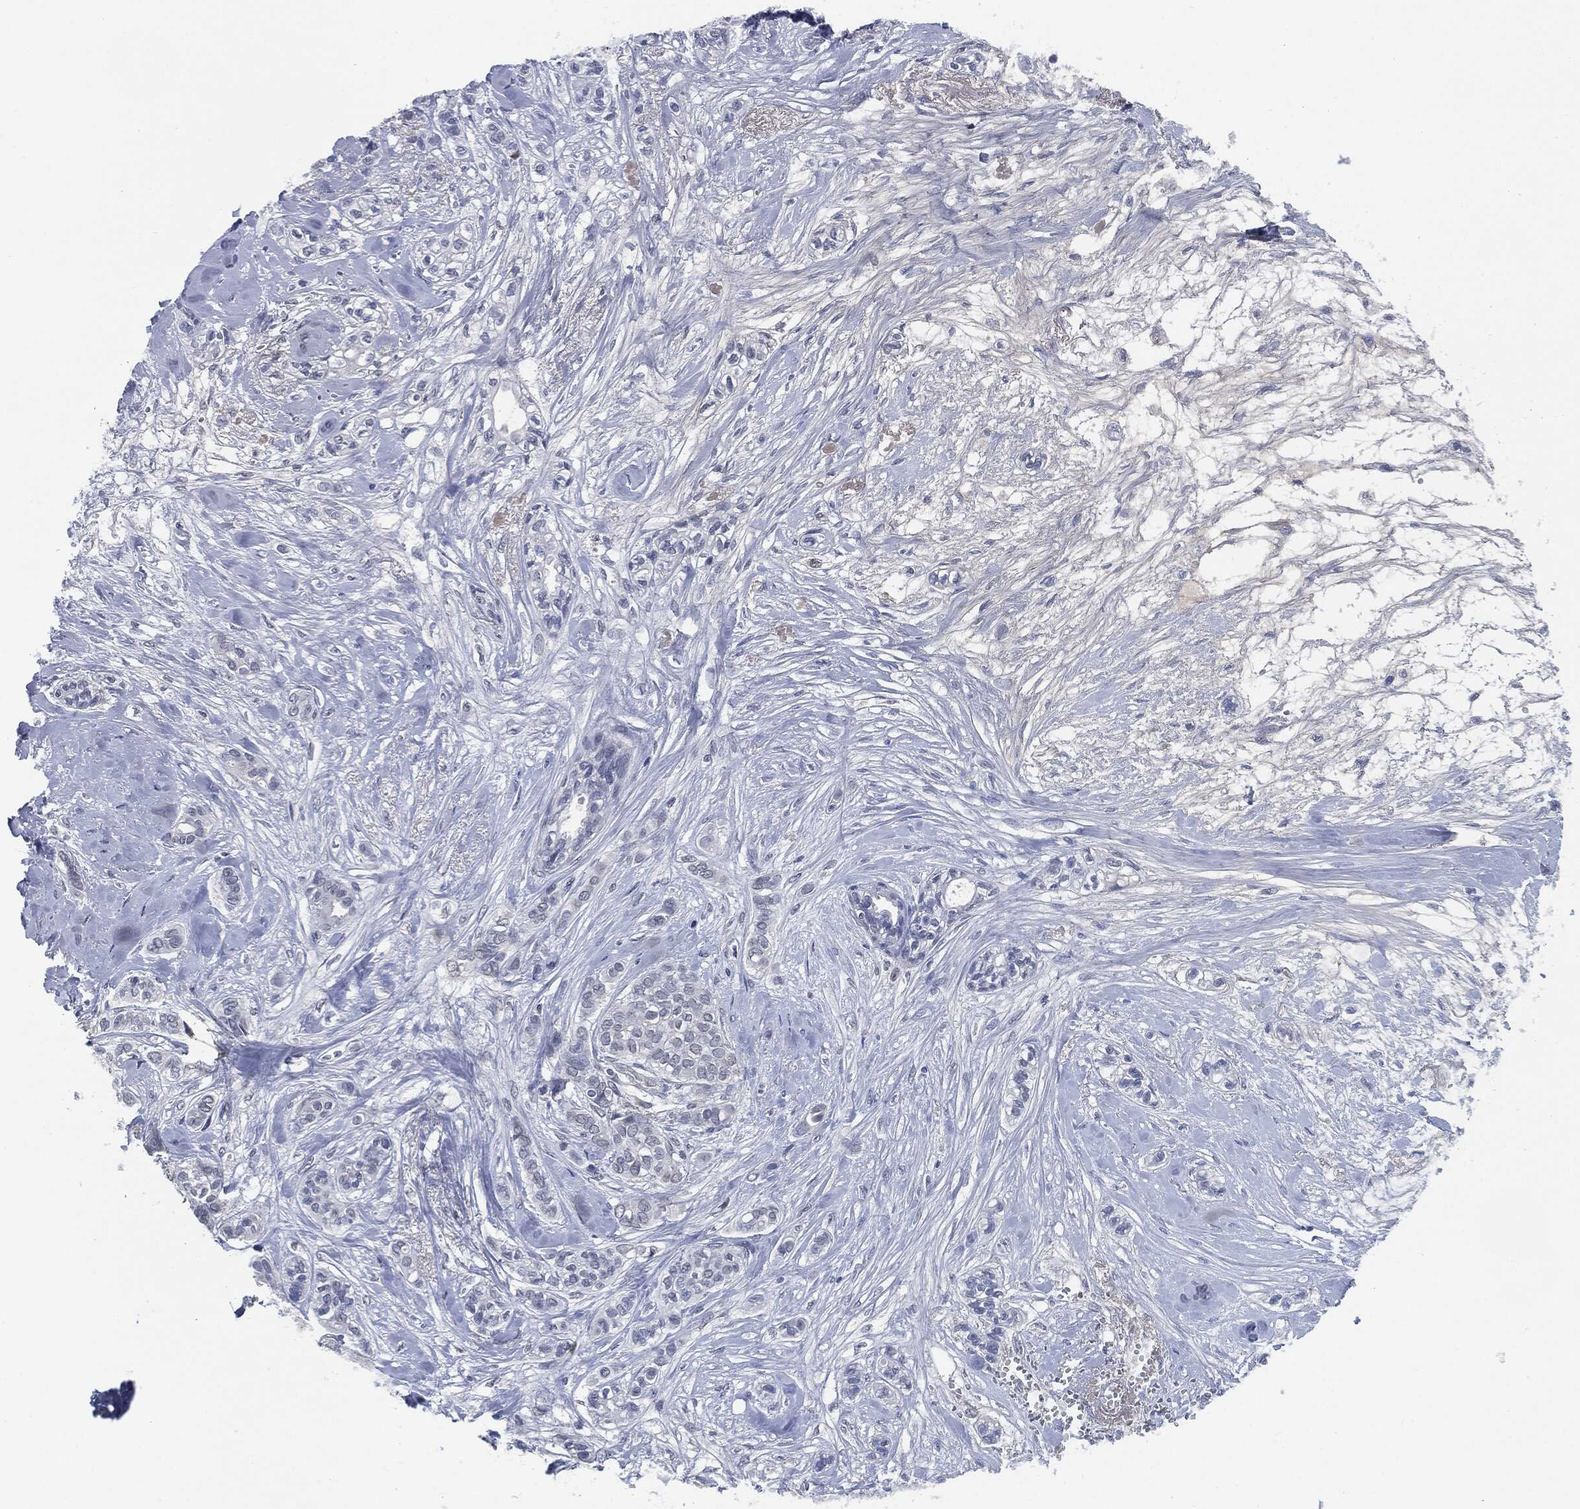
{"staining": {"intensity": "negative", "quantity": "none", "location": "none"}, "tissue": "breast cancer", "cell_type": "Tumor cells", "image_type": "cancer", "snomed": [{"axis": "morphology", "description": "Duct carcinoma"}, {"axis": "topography", "description": "Breast"}], "caption": "Immunohistochemistry histopathology image of intraductal carcinoma (breast) stained for a protein (brown), which displays no positivity in tumor cells. Nuclei are stained in blue.", "gene": "IL2RG", "patient": {"sex": "female", "age": 71}}